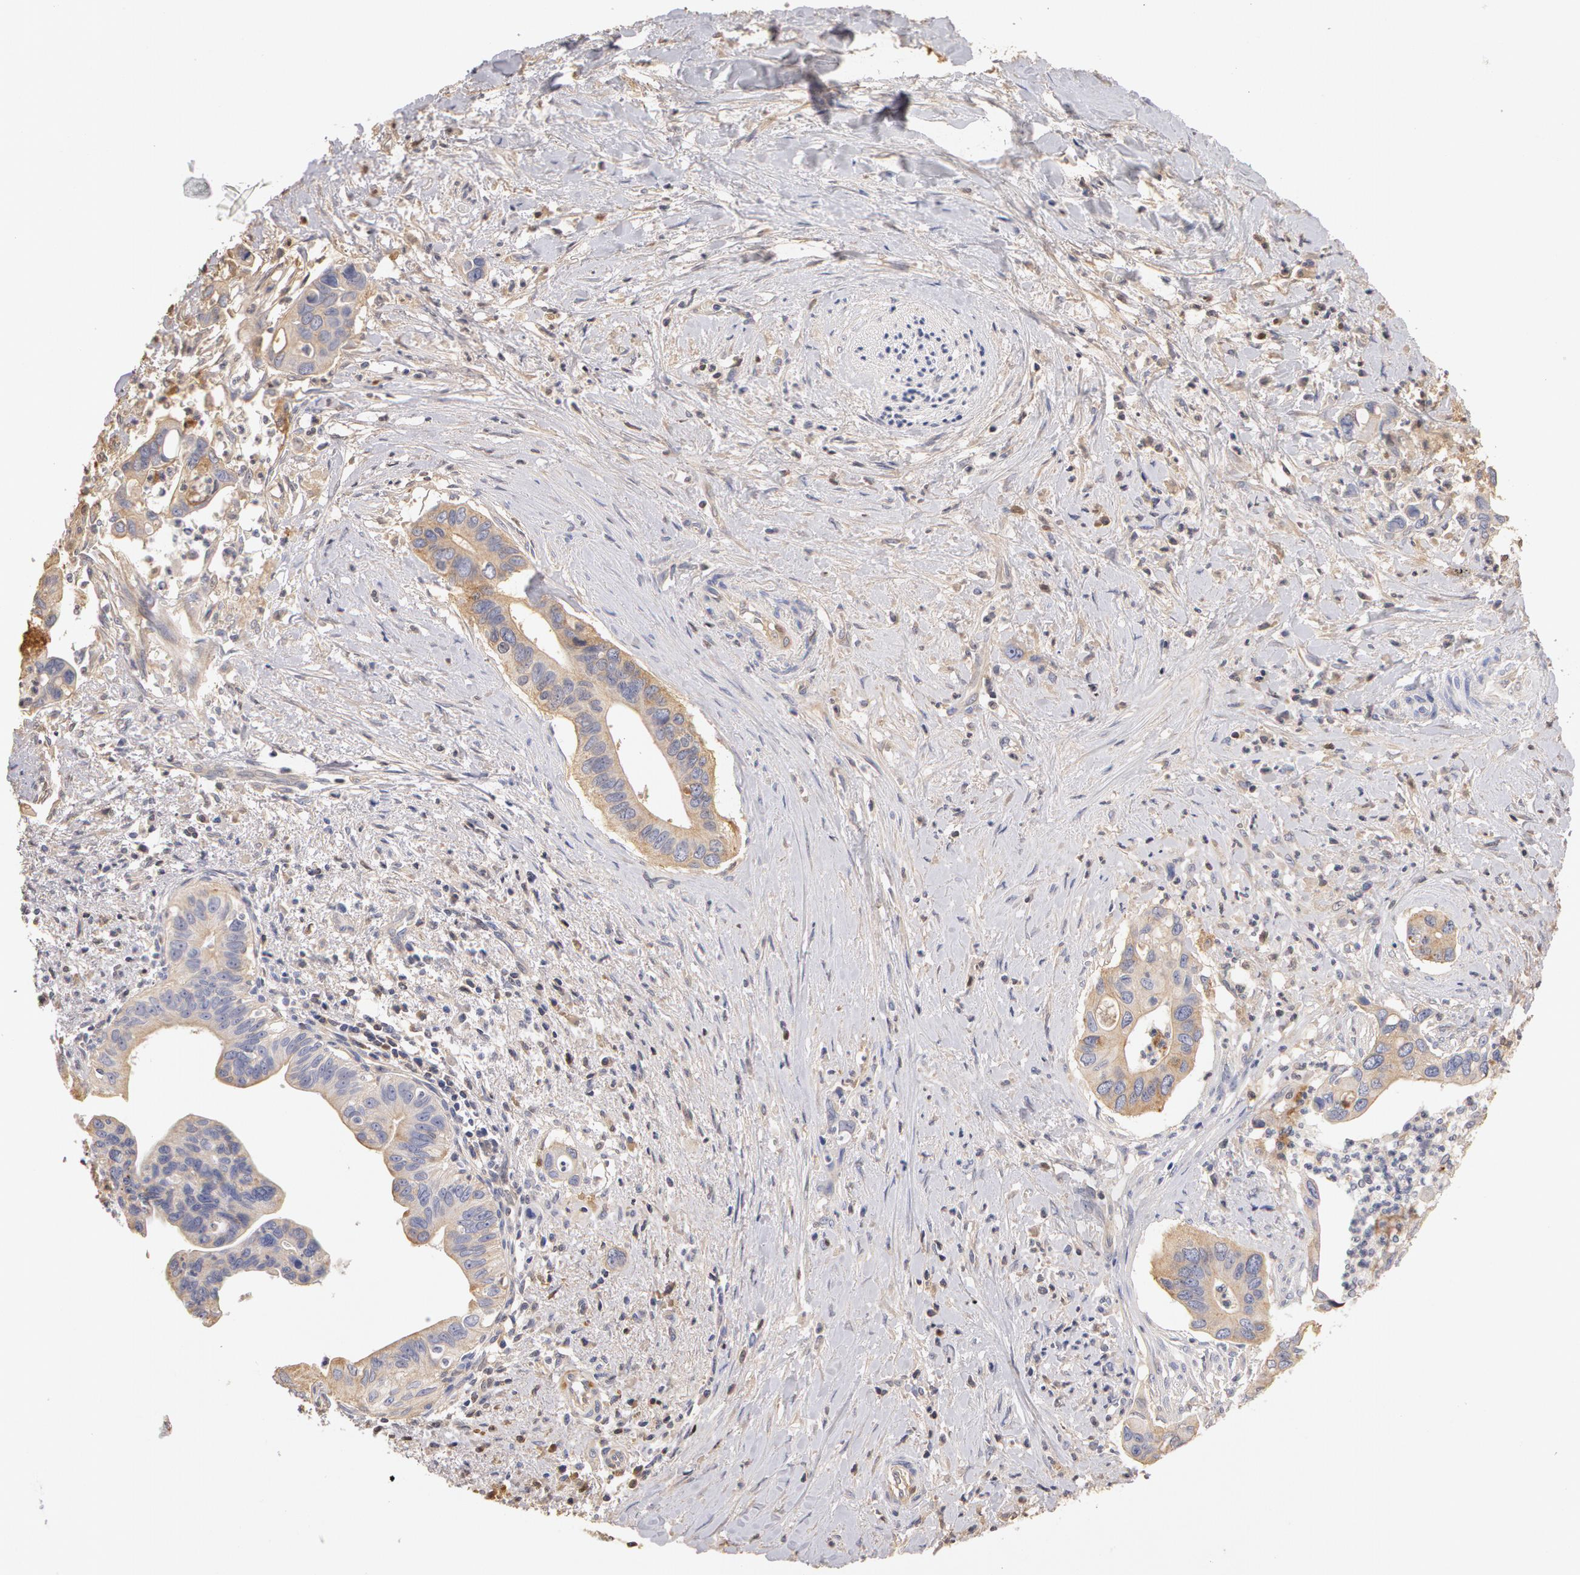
{"staining": {"intensity": "weak", "quantity": ">75%", "location": "cytoplasmic/membranous"}, "tissue": "liver cancer", "cell_type": "Tumor cells", "image_type": "cancer", "snomed": [{"axis": "morphology", "description": "Cholangiocarcinoma"}, {"axis": "topography", "description": "Liver"}], "caption": "Immunohistochemistry (IHC) (DAB (3,3'-diaminobenzidine)) staining of liver cancer (cholangiocarcinoma) exhibits weak cytoplasmic/membranous protein expression in approximately >75% of tumor cells.", "gene": "TF", "patient": {"sex": "female", "age": 65}}